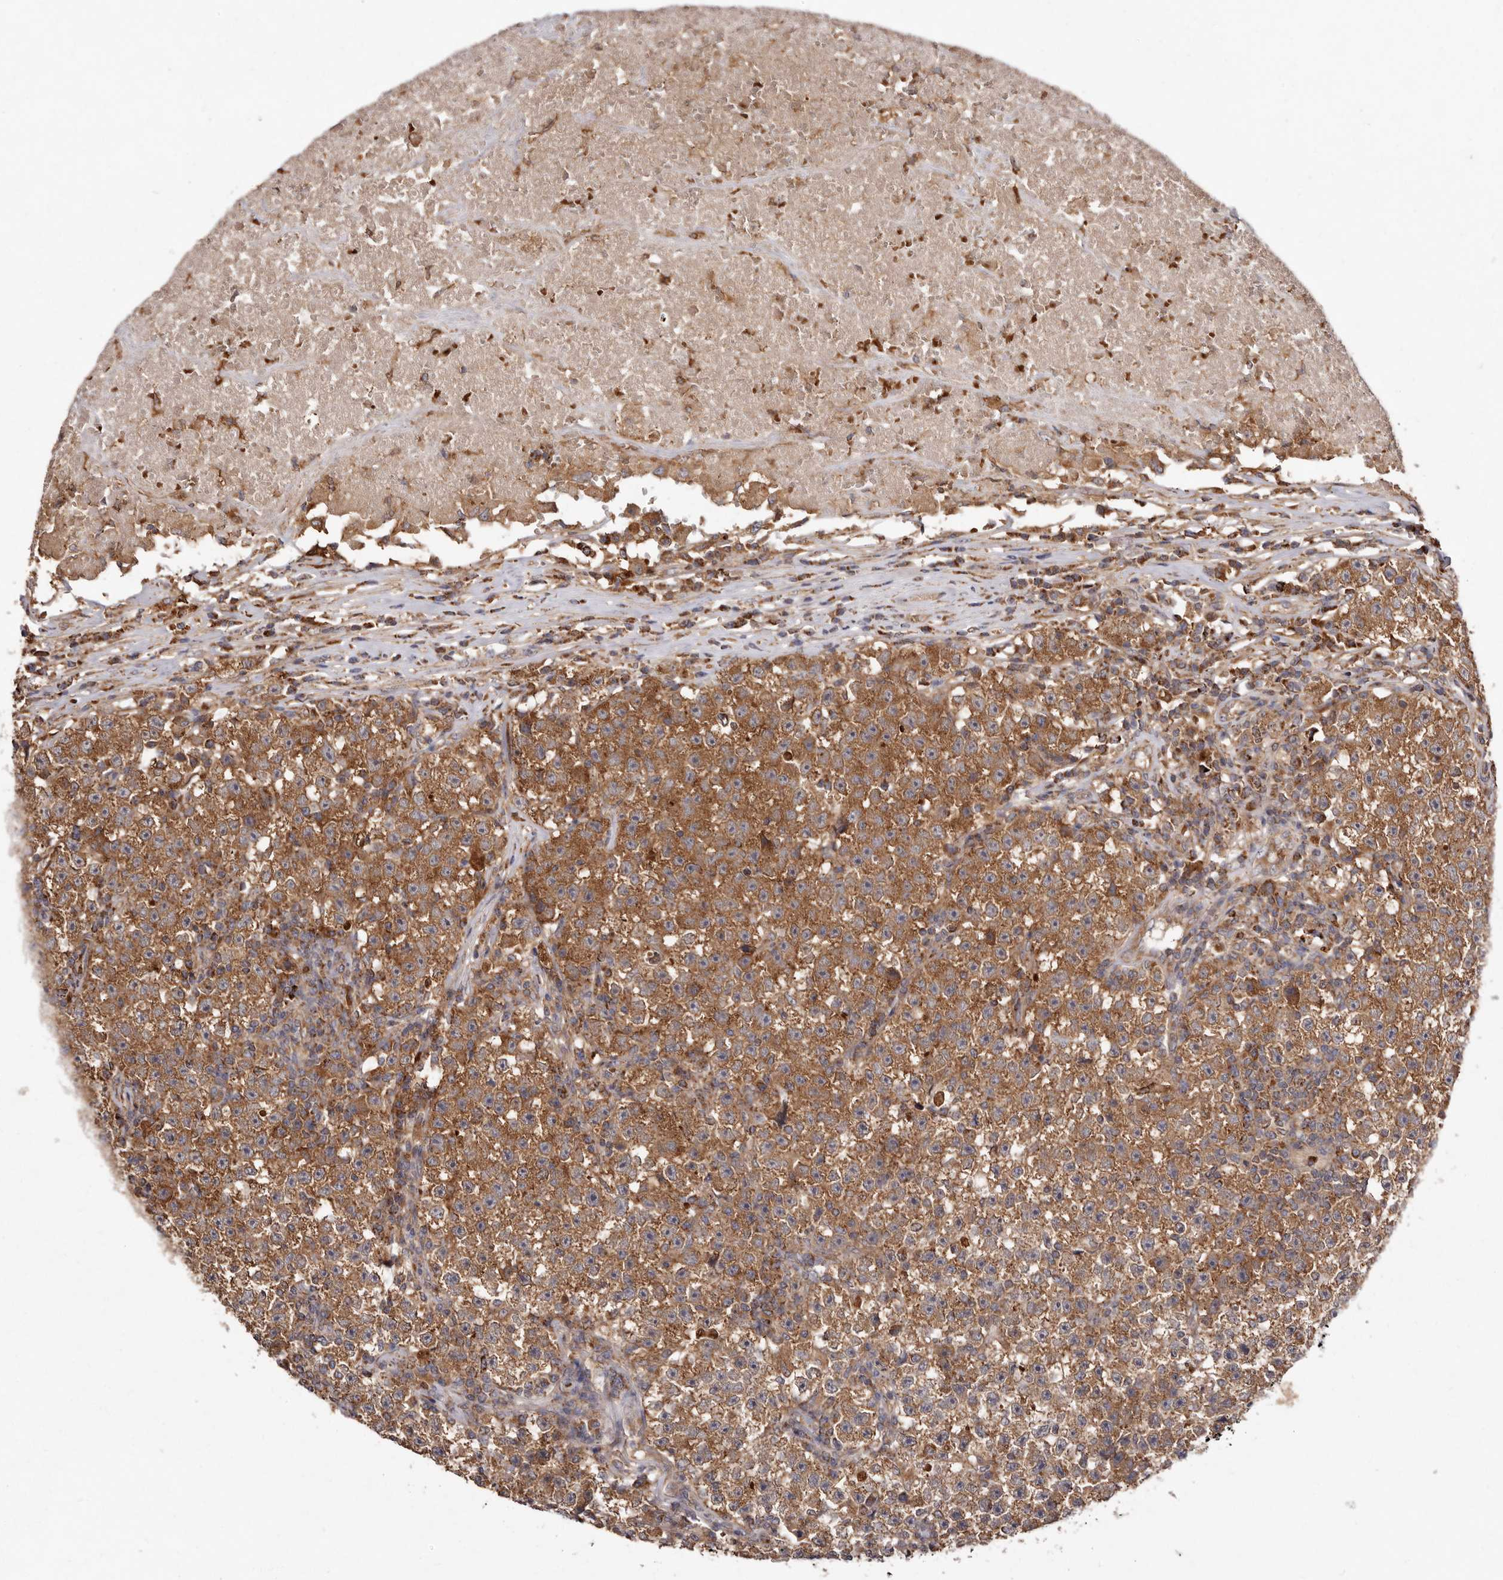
{"staining": {"intensity": "moderate", "quantity": ">75%", "location": "cytoplasmic/membranous"}, "tissue": "testis cancer", "cell_type": "Tumor cells", "image_type": "cancer", "snomed": [{"axis": "morphology", "description": "Seminoma, NOS"}, {"axis": "topography", "description": "Testis"}], "caption": "Moderate cytoplasmic/membranous staining for a protein is seen in about >75% of tumor cells of testis cancer using immunohistochemistry.", "gene": "GOT1L1", "patient": {"sex": "male", "age": 22}}